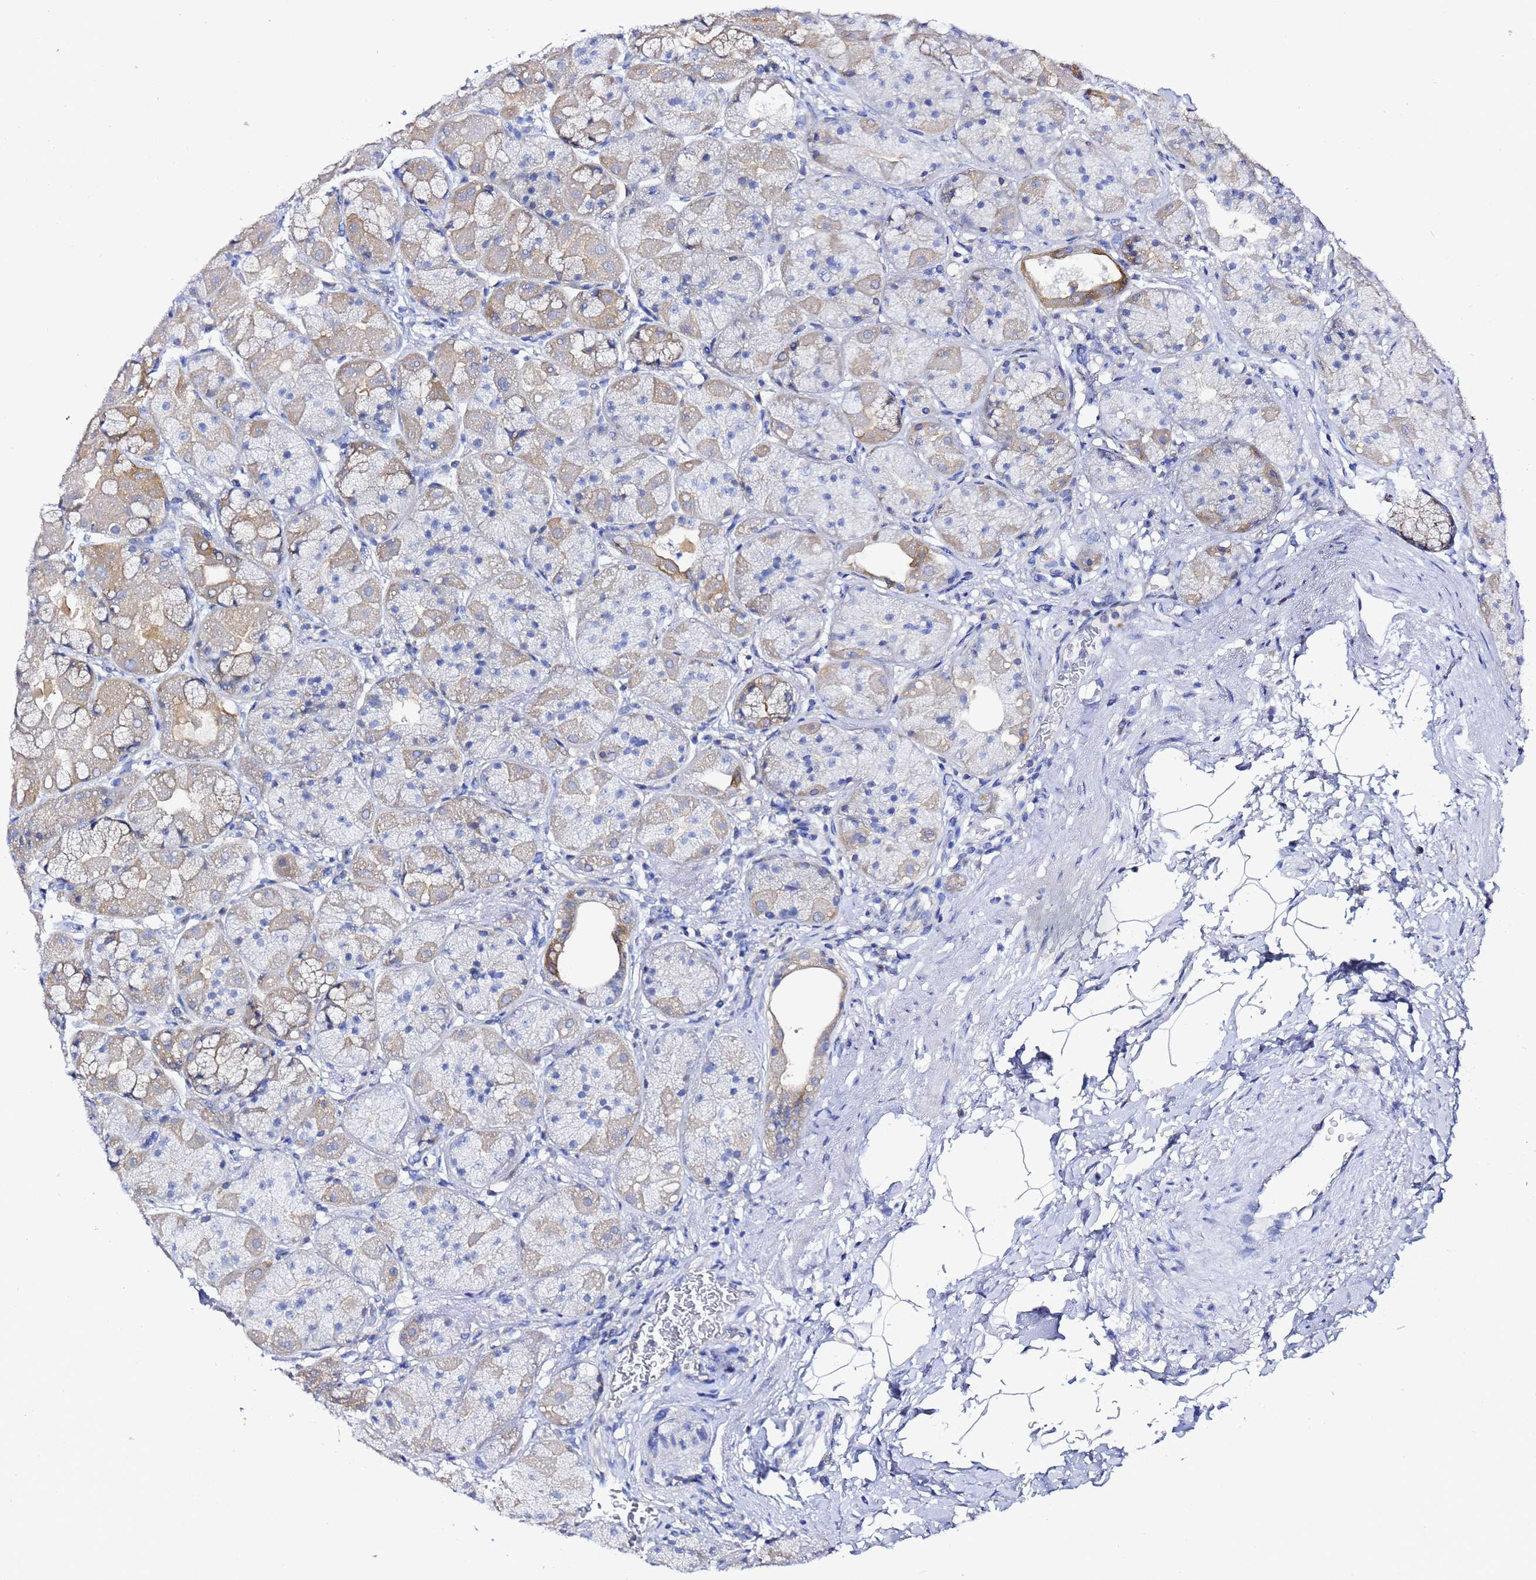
{"staining": {"intensity": "moderate", "quantity": "25%-75%", "location": "cytoplasmic/membranous"}, "tissue": "stomach", "cell_type": "Glandular cells", "image_type": "normal", "snomed": [{"axis": "morphology", "description": "Normal tissue, NOS"}, {"axis": "topography", "description": "Stomach"}], "caption": "Protein analysis of unremarkable stomach displays moderate cytoplasmic/membranous expression in about 25%-75% of glandular cells.", "gene": "LENG1", "patient": {"sex": "male", "age": 57}}